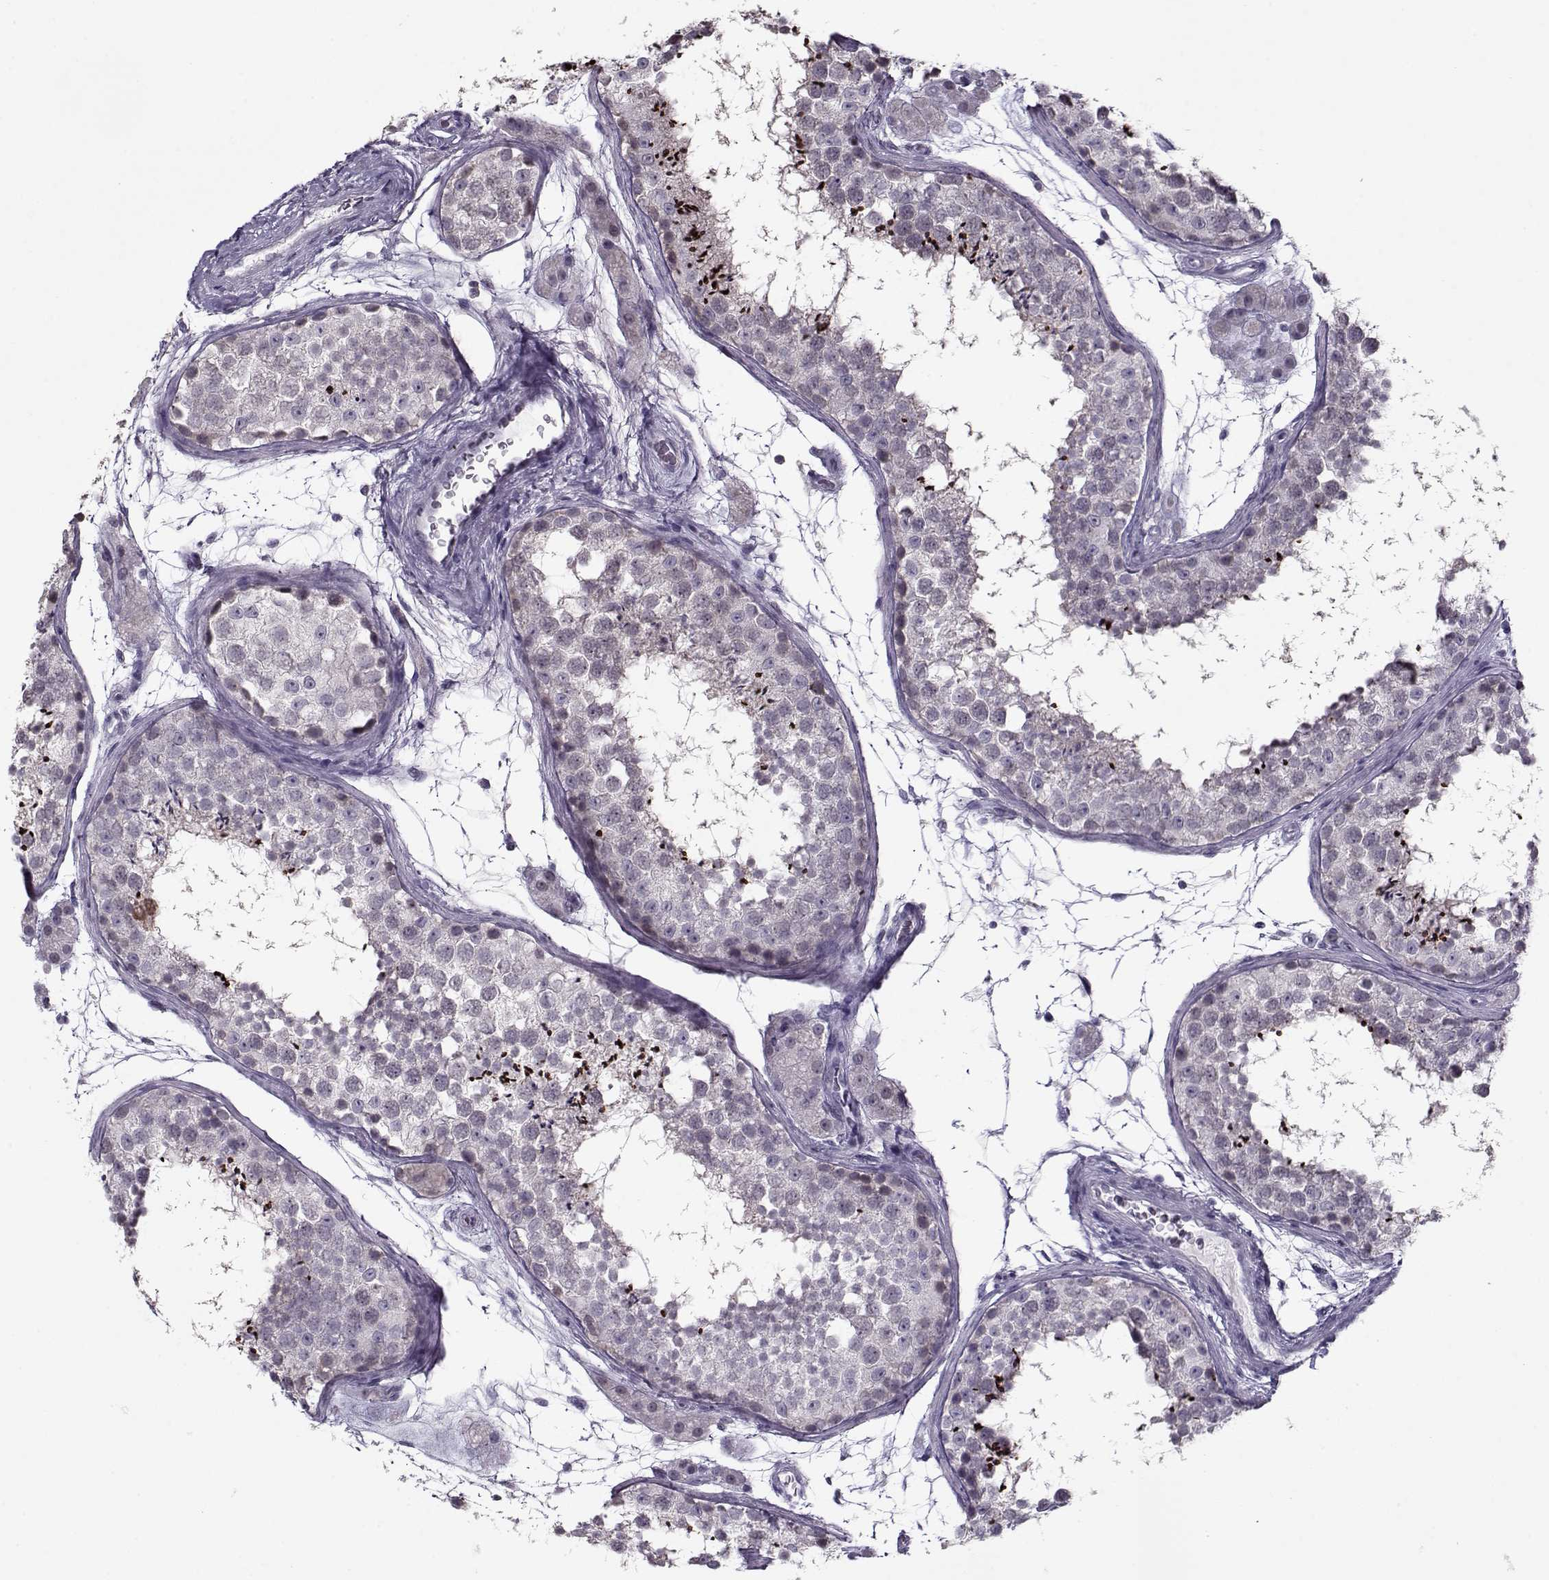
{"staining": {"intensity": "moderate", "quantity": "<25%", "location": "cytoplasmic/membranous"}, "tissue": "testis", "cell_type": "Cells in seminiferous ducts", "image_type": "normal", "snomed": [{"axis": "morphology", "description": "Normal tissue, NOS"}, {"axis": "topography", "description": "Testis"}], "caption": "Cells in seminiferous ducts display low levels of moderate cytoplasmic/membranous positivity in about <25% of cells in normal testis. The staining is performed using DAB (3,3'-diaminobenzidine) brown chromogen to label protein expression. The nuclei are counter-stained blue using hematoxylin.", "gene": "SEC16B", "patient": {"sex": "male", "age": 41}}